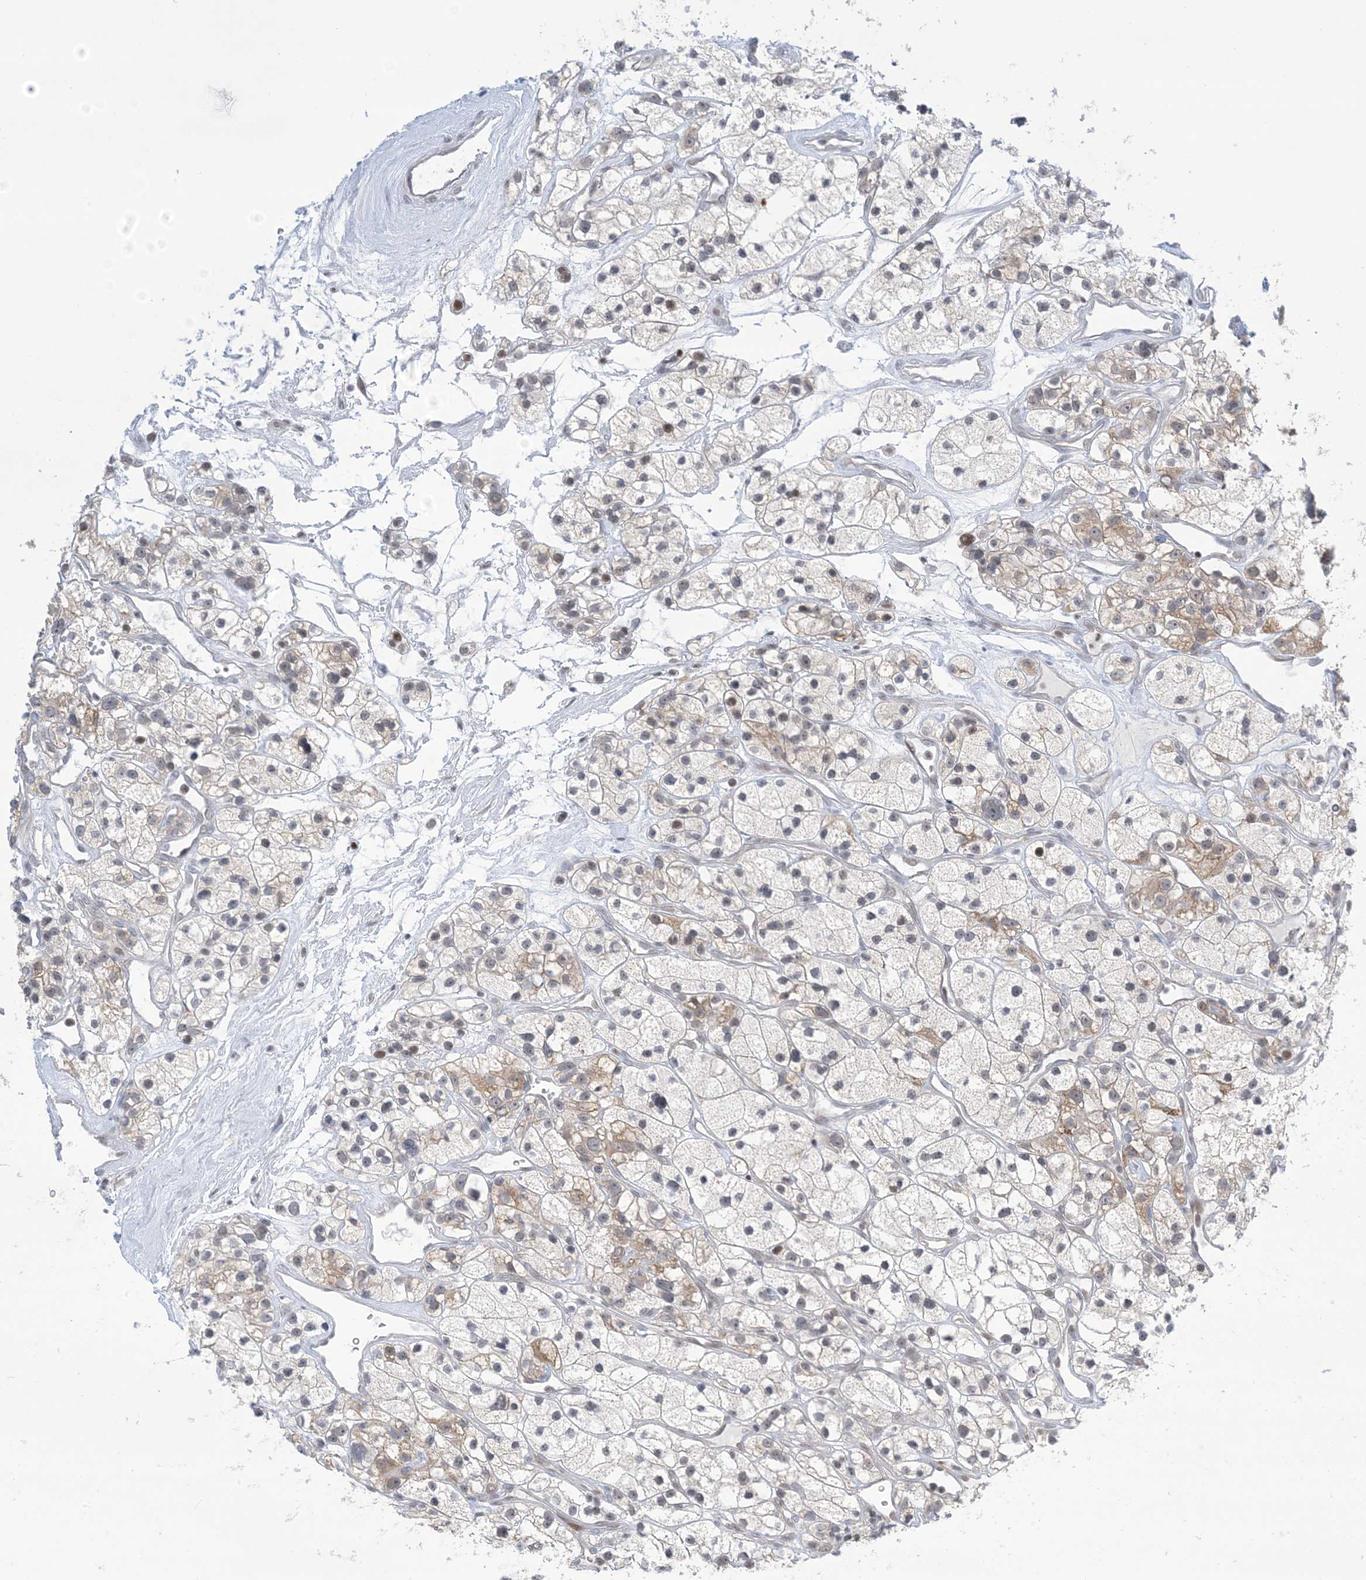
{"staining": {"intensity": "moderate", "quantity": "<25%", "location": "cytoplasmic/membranous"}, "tissue": "renal cancer", "cell_type": "Tumor cells", "image_type": "cancer", "snomed": [{"axis": "morphology", "description": "Adenocarcinoma, NOS"}, {"axis": "topography", "description": "Kidney"}], "caption": "Protein expression analysis of adenocarcinoma (renal) displays moderate cytoplasmic/membranous positivity in approximately <25% of tumor cells.", "gene": "TFPT", "patient": {"sex": "female", "age": 57}}